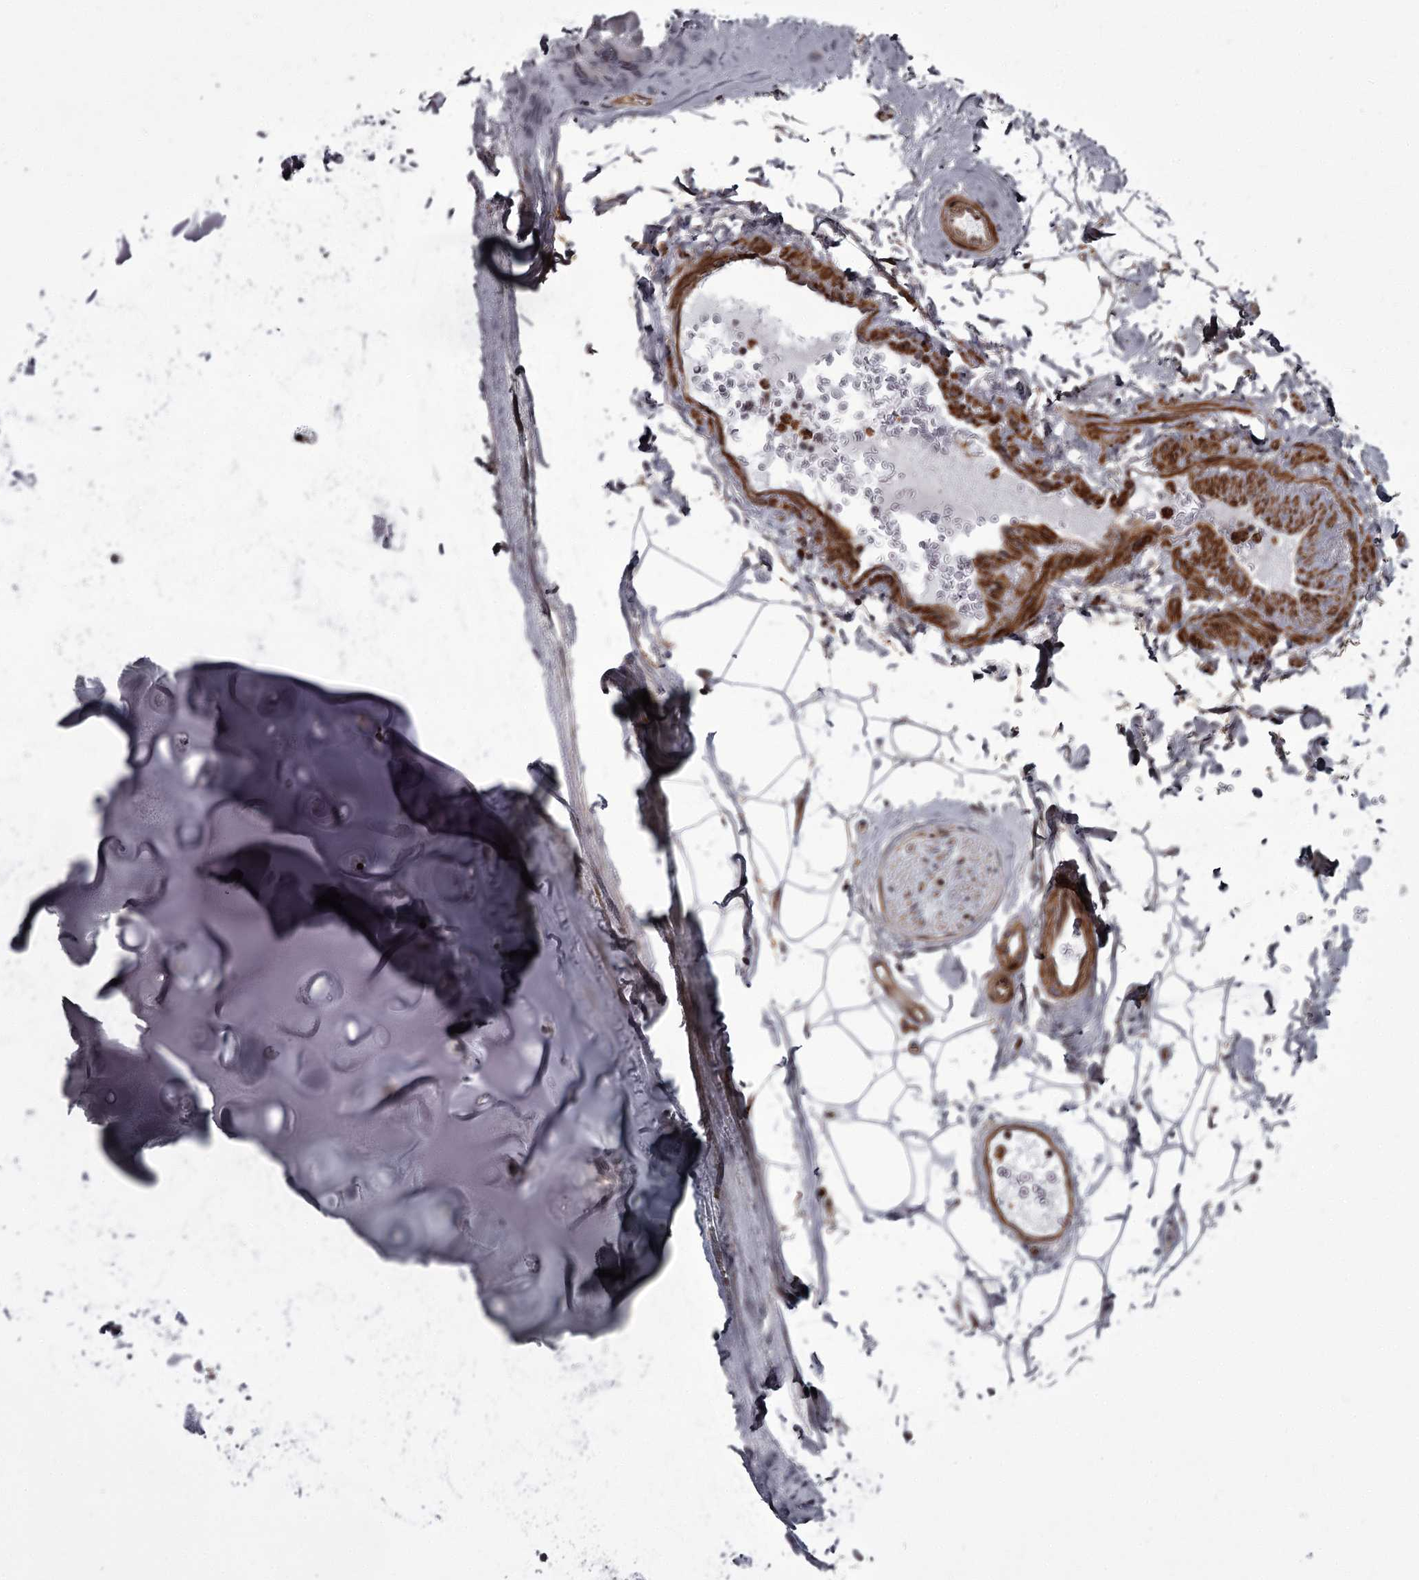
{"staining": {"intensity": "negative", "quantity": "none", "location": "none"}, "tissue": "adipose tissue", "cell_type": "Adipocytes", "image_type": "normal", "snomed": [{"axis": "morphology", "description": "Normal tissue, NOS"}, {"axis": "topography", "description": "Cartilage tissue"}, {"axis": "topography", "description": "Bronchus"}], "caption": "Immunohistochemical staining of benign adipose tissue displays no significant expression in adipocytes. (Immunohistochemistry, brightfield microscopy, high magnification).", "gene": "THAP9", "patient": {"sex": "female", "age": 73}}